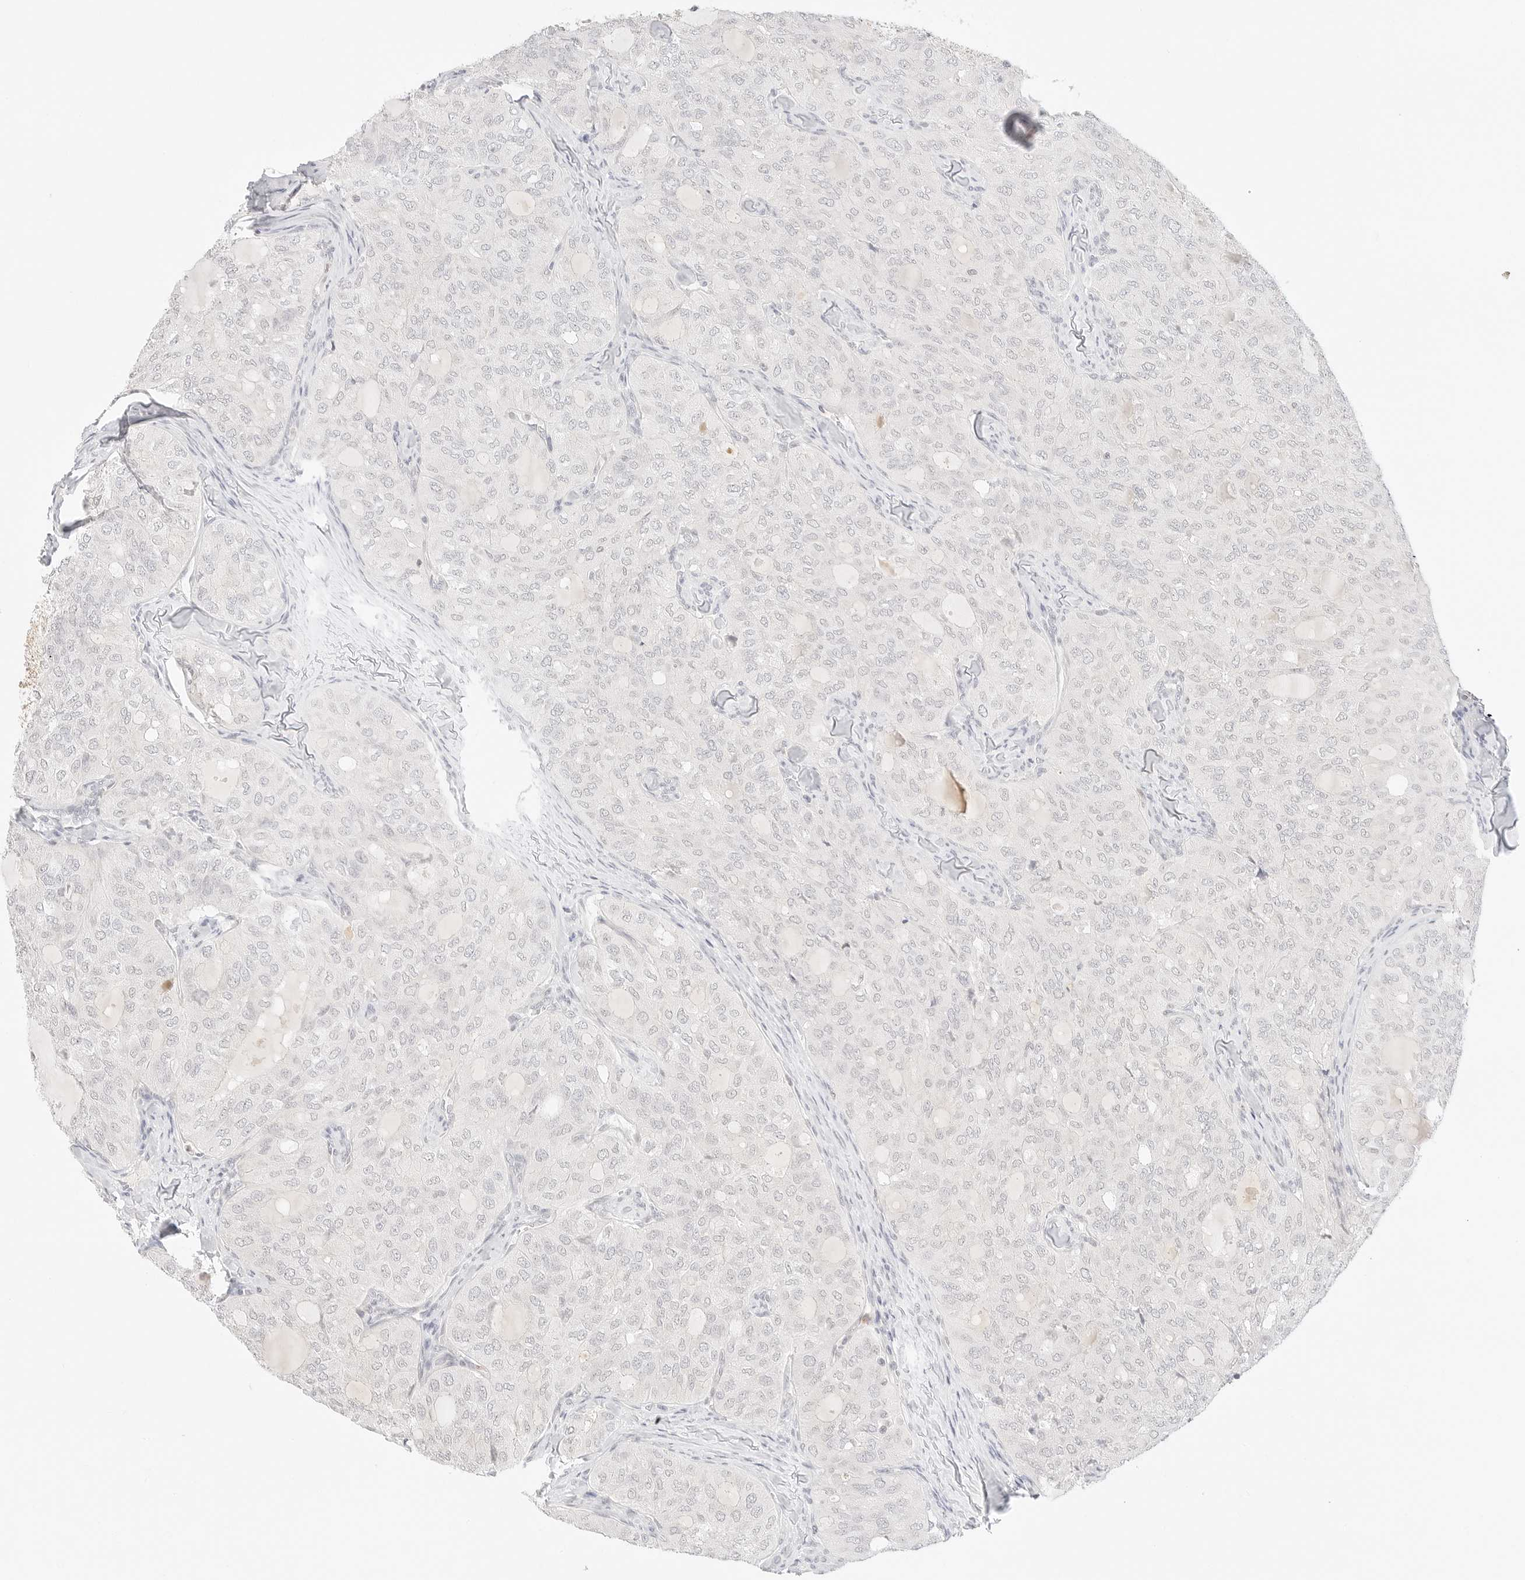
{"staining": {"intensity": "negative", "quantity": "none", "location": "none"}, "tissue": "thyroid cancer", "cell_type": "Tumor cells", "image_type": "cancer", "snomed": [{"axis": "morphology", "description": "Follicular adenoma carcinoma, NOS"}, {"axis": "topography", "description": "Thyroid gland"}], "caption": "The image shows no significant positivity in tumor cells of follicular adenoma carcinoma (thyroid).", "gene": "GNAS", "patient": {"sex": "male", "age": 75}}